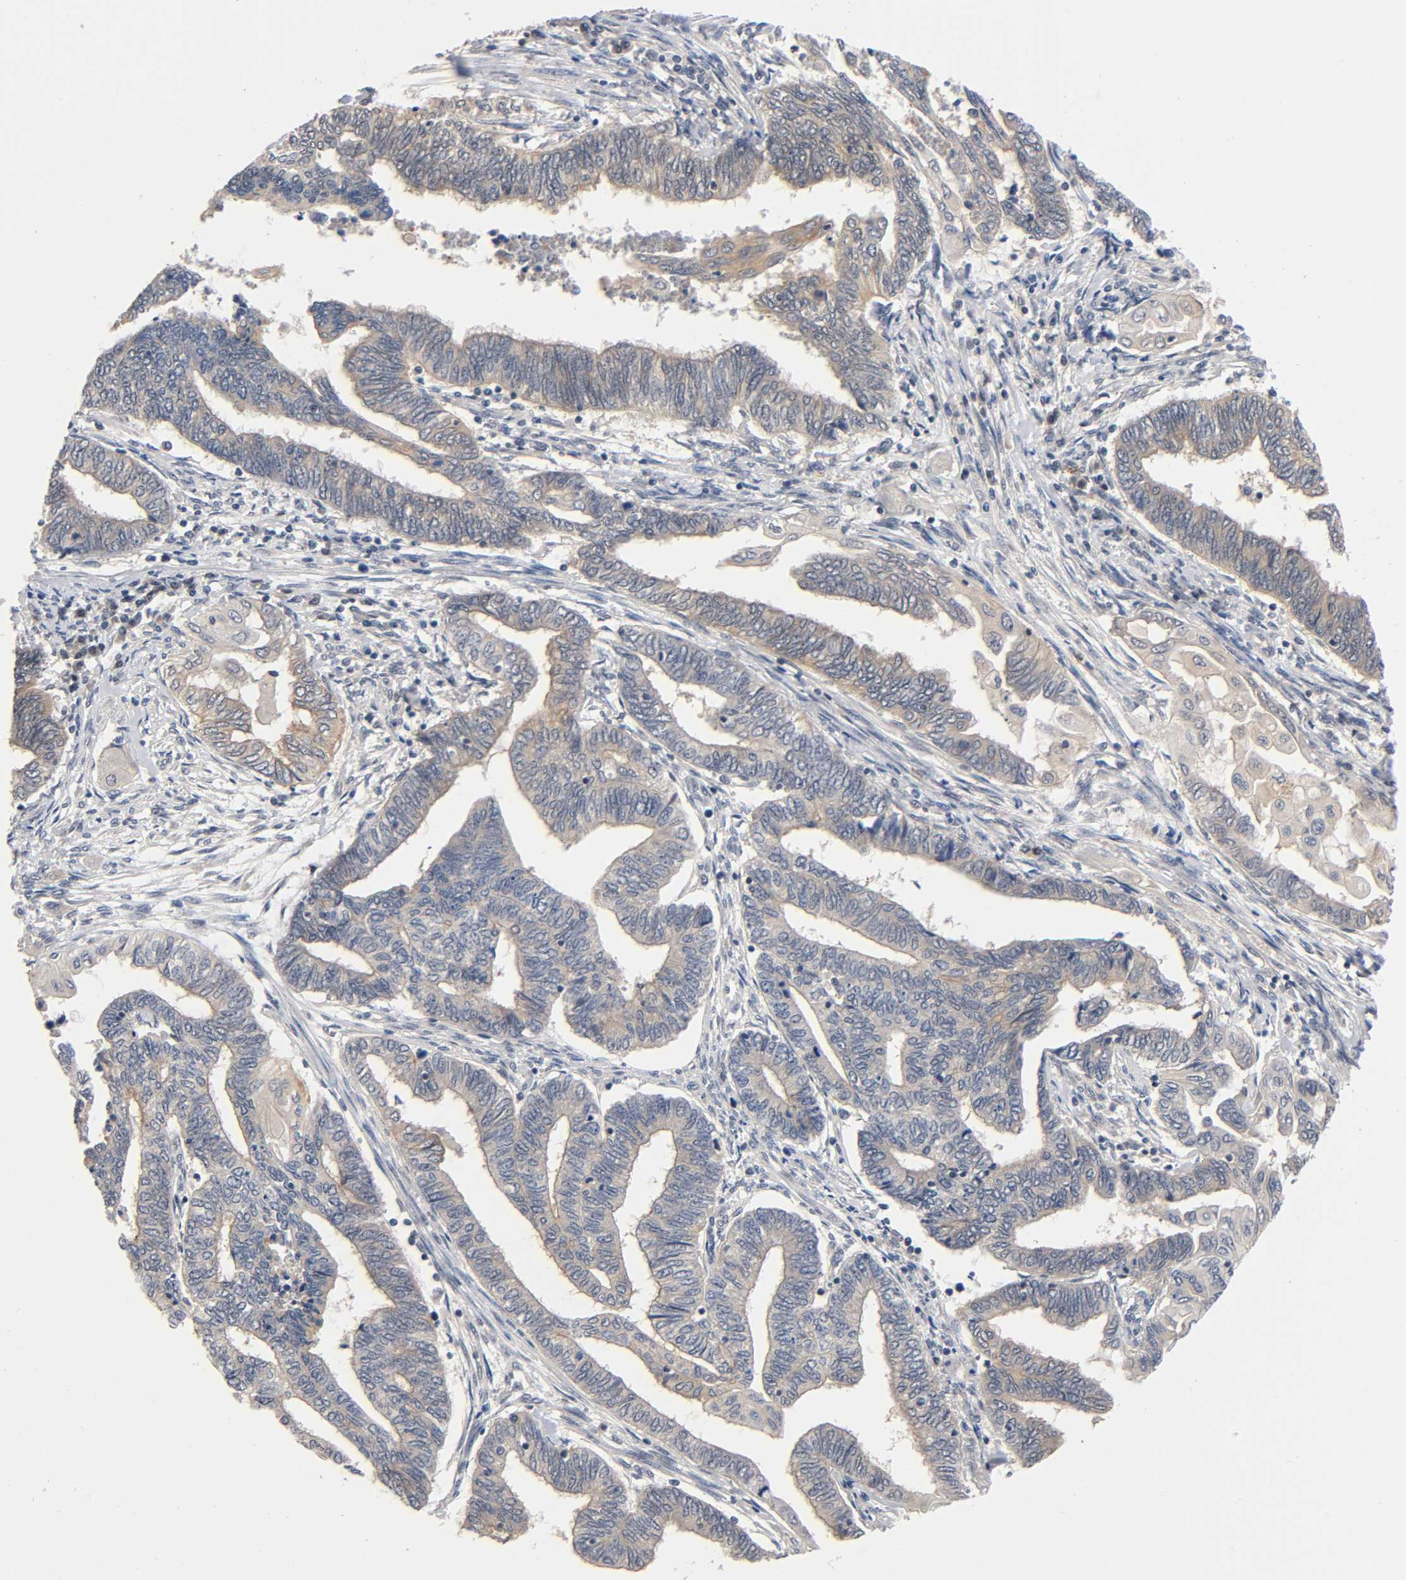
{"staining": {"intensity": "weak", "quantity": "25%-75%", "location": "cytoplasmic/membranous"}, "tissue": "endometrial cancer", "cell_type": "Tumor cells", "image_type": "cancer", "snomed": [{"axis": "morphology", "description": "Adenocarcinoma, NOS"}, {"axis": "topography", "description": "Uterus"}, {"axis": "topography", "description": "Endometrium"}], "caption": "Endometrial cancer (adenocarcinoma) tissue shows weak cytoplasmic/membranous expression in approximately 25%-75% of tumor cells", "gene": "PRKAB1", "patient": {"sex": "female", "age": 70}}